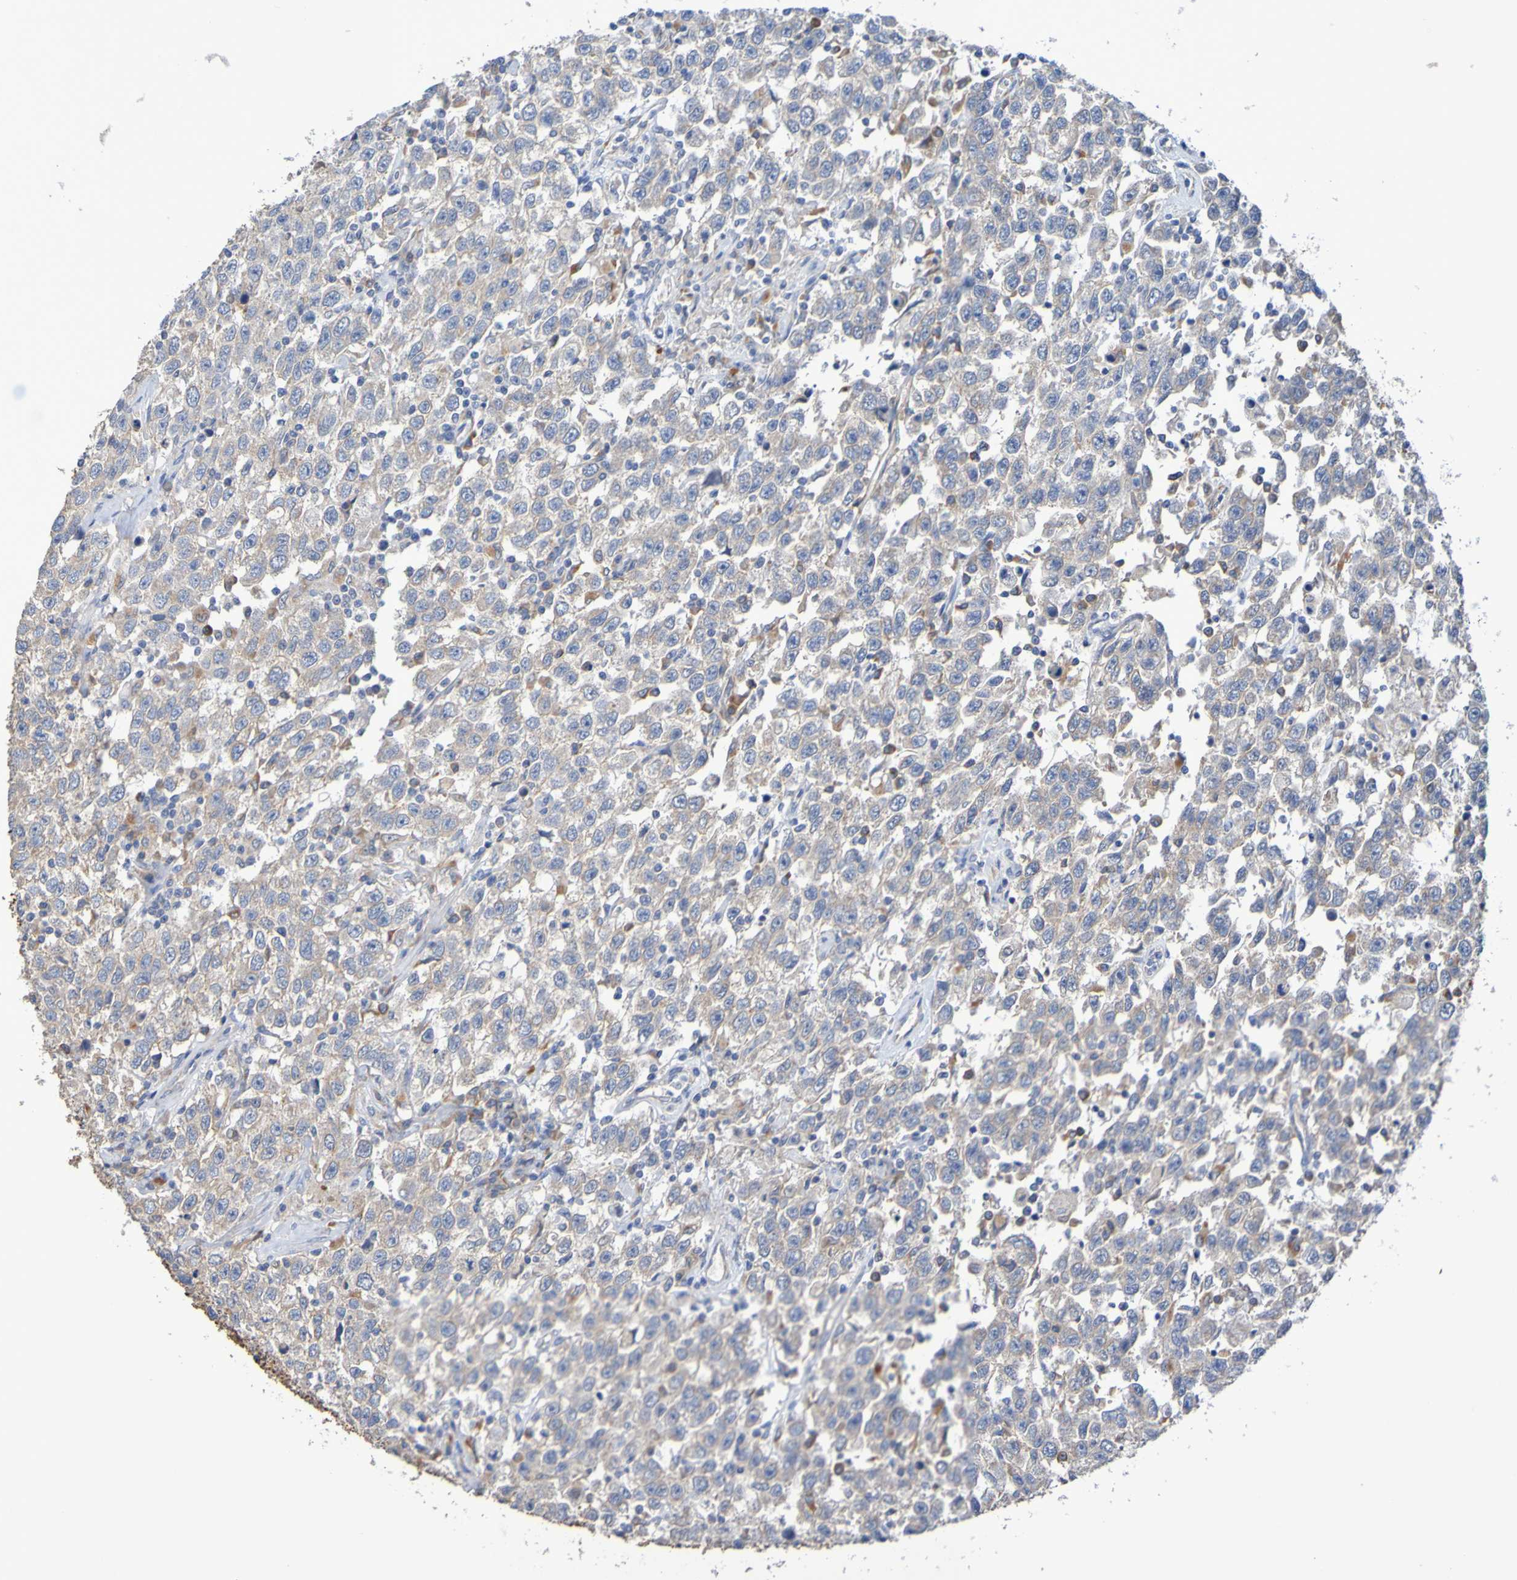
{"staining": {"intensity": "weak", "quantity": ">75%", "location": "cytoplasmic/membranous"}, "tissue": "testis cancer", "cell_type": "Tumor cells", "image_type": "cancer", "snomed": [{"axis": "morphology", "description": "Seminoma, NOS"}, {"axis": "topography", "description": "Testis"}], "caption": "Seminoma (testis) tissue demonstrates weak cytoplasmic/membranous staining in approximately >75% of tumor cells", "gene": "SRPRB", "patient": {"sex": "male", "age": 41}}